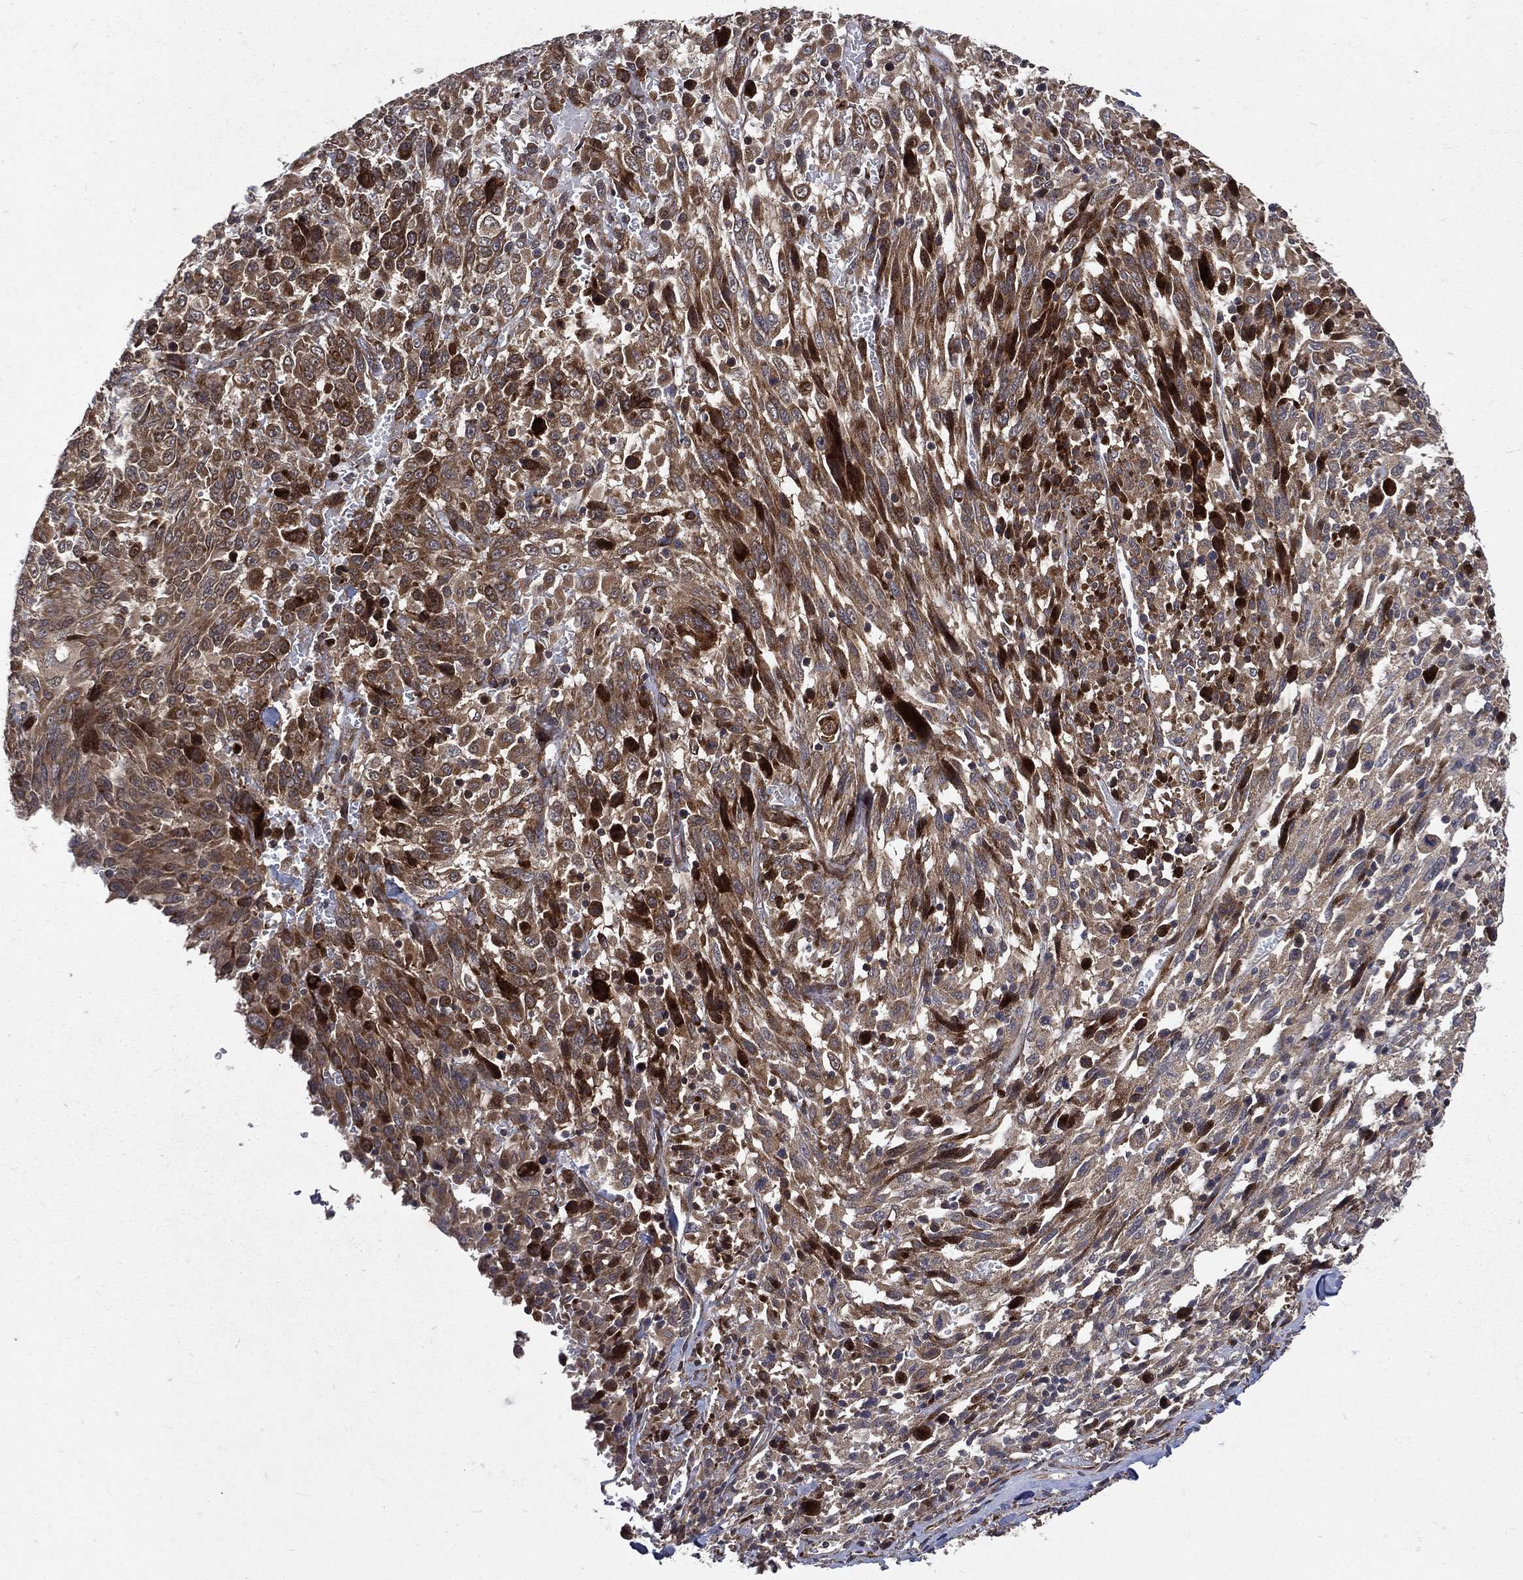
{"staining": {"intensity": "strong", "quantity": "<25%", "location": "cytoplasmic/membranous"}, "tissue": "melanoma", "cell_type": "Tumor cells", "image_type": "cancer", "snomed": [{"axis": "morphology", "description": "Malignant melanoma, NOS"}, {"axis": "topography", "description": "Skin"}], "caption": "Immunohistochemistry of human melanoma shows medium levels of strong cytoplasmic/membranous positivity in about <25% of tumor cells. (DAB (3,3'-diaminobenzidine) = brown stain, brightfield microscopy at high magnification).", "gene": "RAB11FIP4", "patient": {"sex": "female", "age": 91}}